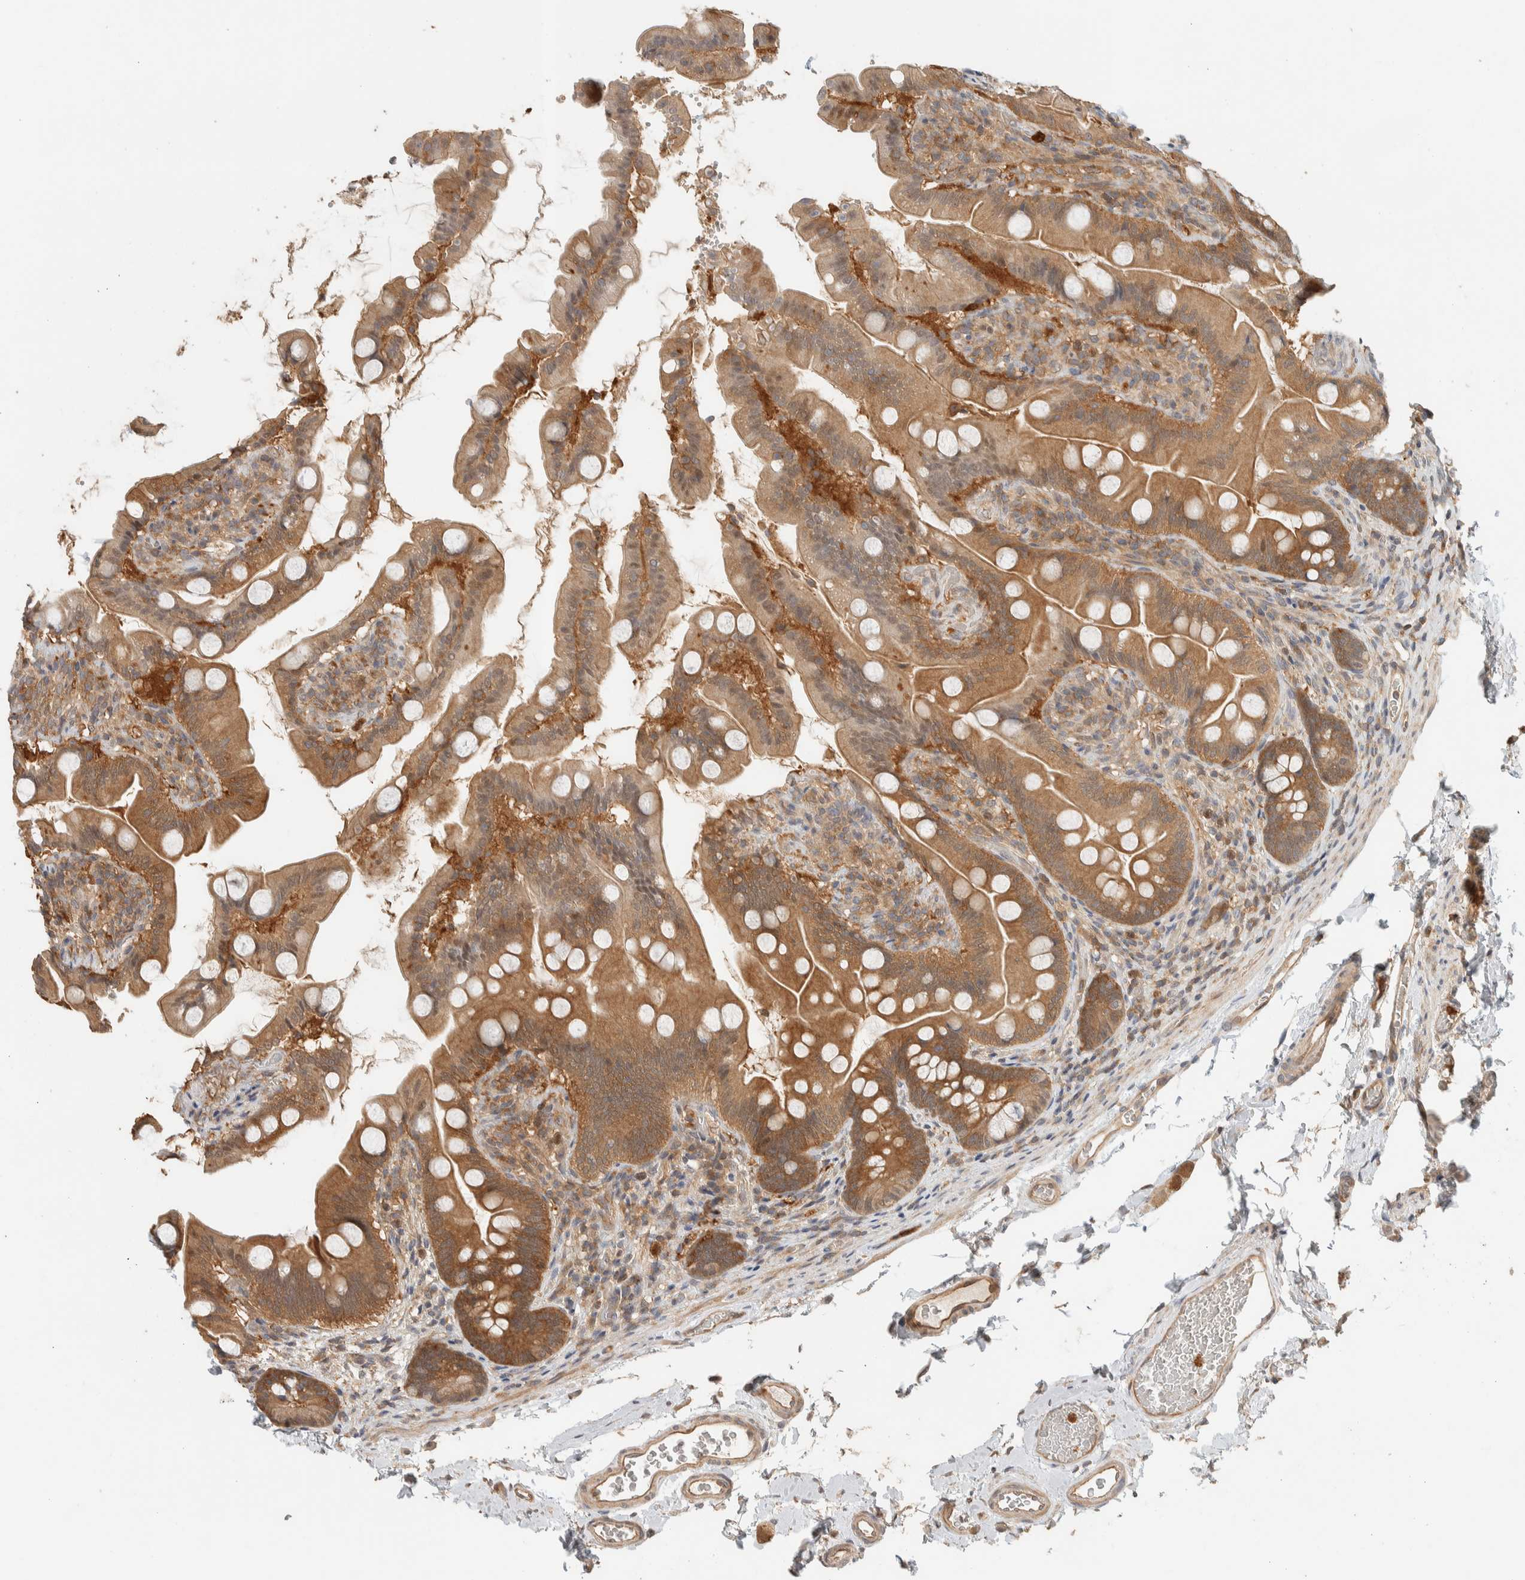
{"staining": {"intensity": "moderate", "quantity": ">75%", "location": "cytoplasmic/membranous"}, "tissue": "small intestine", "cell_type": "Glandular cells", "image_type": "normal", "snomed": [{"axis": "morphology", "description": "Normal tissue, NOS"}, {"axis": "topography", "description": "Small intestine"}], "caption": "Small intestine was stained to show a protein in brown. There is medium levels of moderate cytoplasmic/membranous expression in about >75% of glandular cells. The staining was performed using DAB (3,3'-diaminobenzidine), with brown indicating positive protein expression. Nuclei are stained blue with hematoxylin.", "gene": "ADSS2", "patient": {"sex": "female", "age": 56}}